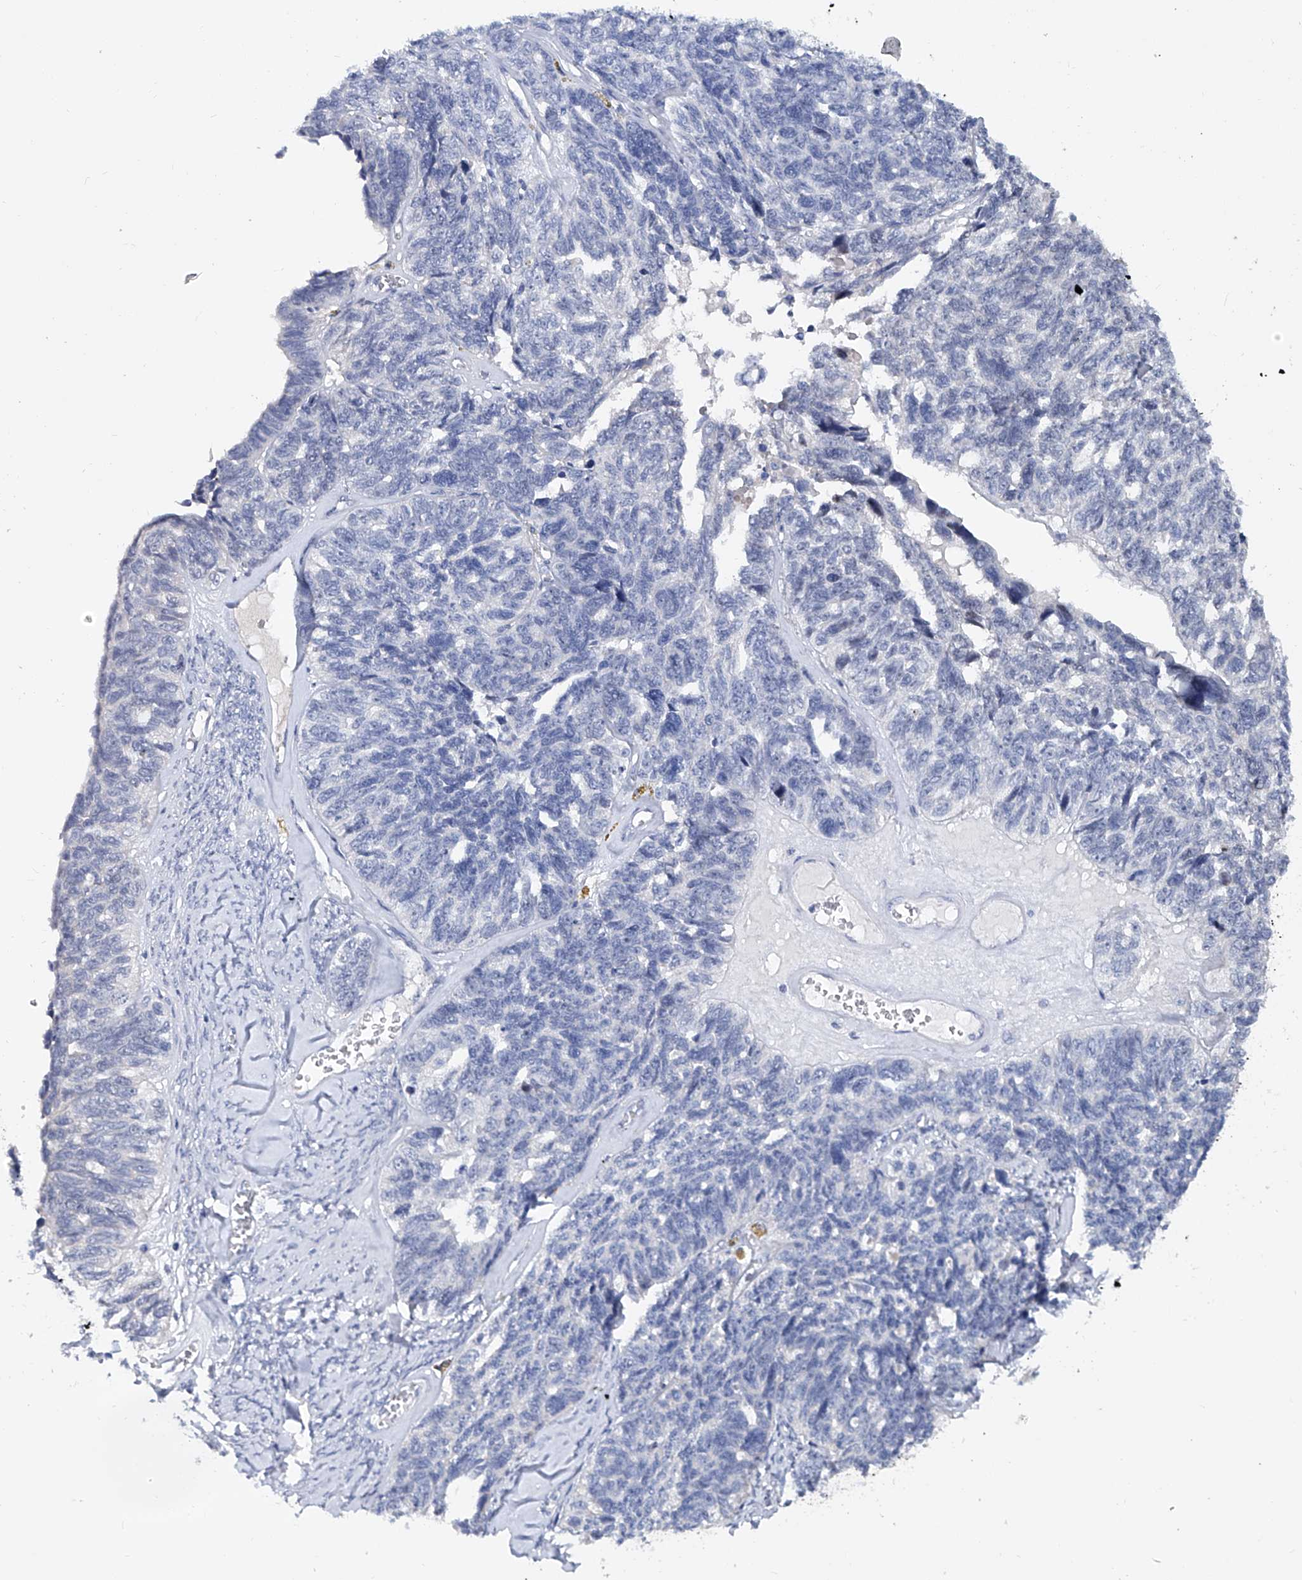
{"staining": {"intensity": "negative", "quantity": "none", "location": "none"}, "tissue": "ovarian cancer", "cell_type": "Tumor cells", "image_type": "cancer", "snomed": [{"axis": "morphology", "description": "Cystadenocarcinoma, serous, NOS"}, {"axis": "topography", "description": "Ovary"}], "caption": "Tumor cells show no significant protein expression in ovarian cancer (serous cystadenocarcinoma).", "gene": "KLHL17", "patient": {"sex": "female", "age": 79}}